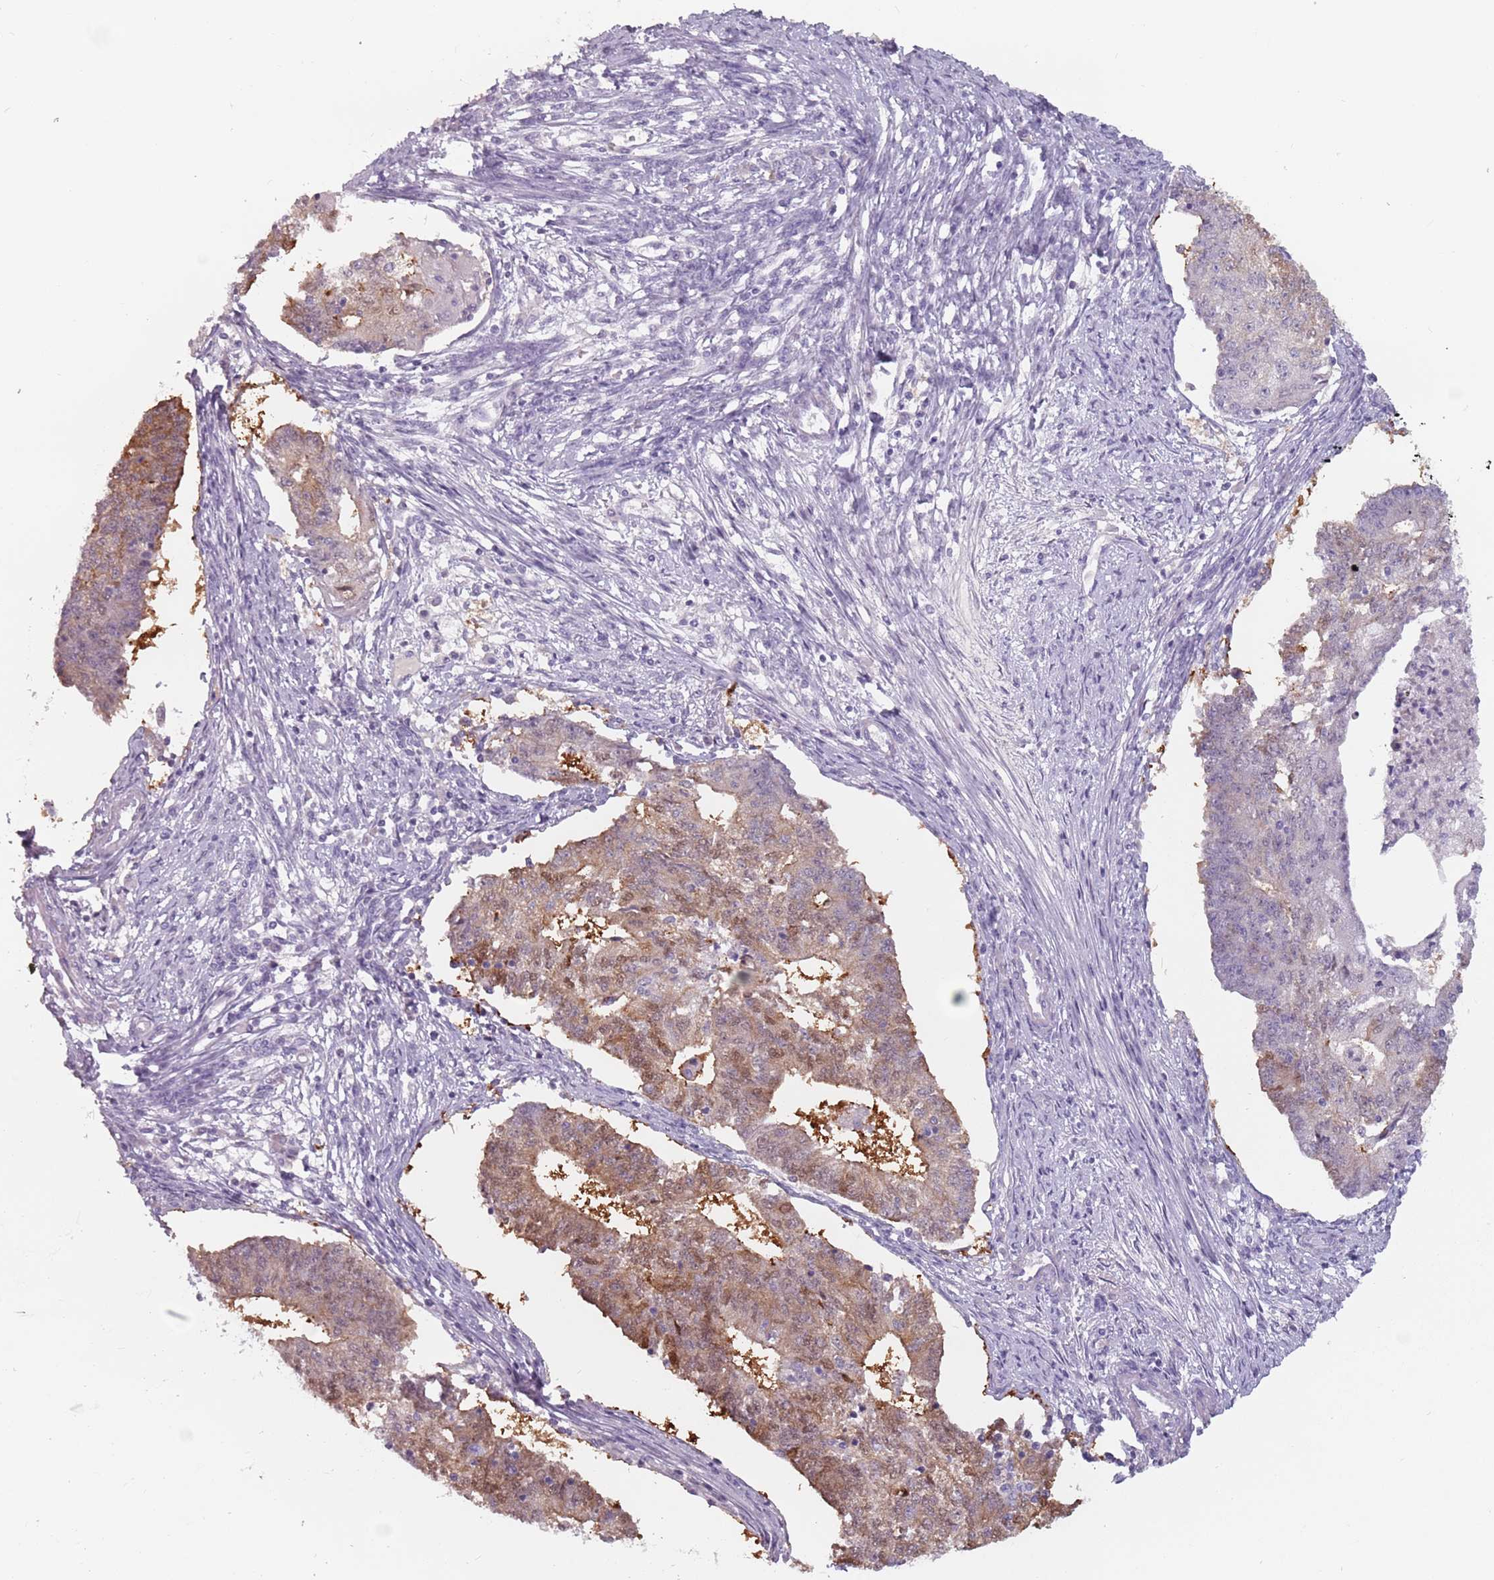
{"staining": {"intensity": "moderate", "quantity": "25%-75%", "location": "cytoplasmic/membranous,nuclear"}, "tissue": "endometrial cancer", "cell_type": "Tumor cells", "image_type": "cancer", "snomed": [{"axis": "morphology", "description": "Adenocarcinoma, NOS"}, {"axis": "topography", "description": "Endometrium"}], "caption": "Immunohistochemistry histopathology image of neoplastic tissue: human endometrial cancer (adenocarcinoma) stained using immunohistochemistry reveals medium levels of moderate protein expression localized specifically in the cytoplasmic/membranous and nuclear of tumor cells, appearing as a cytoplasmic/membranous and nuclear brown color.", "gene": "CEP19", "patient": {"sex": "female", "age": 56}}